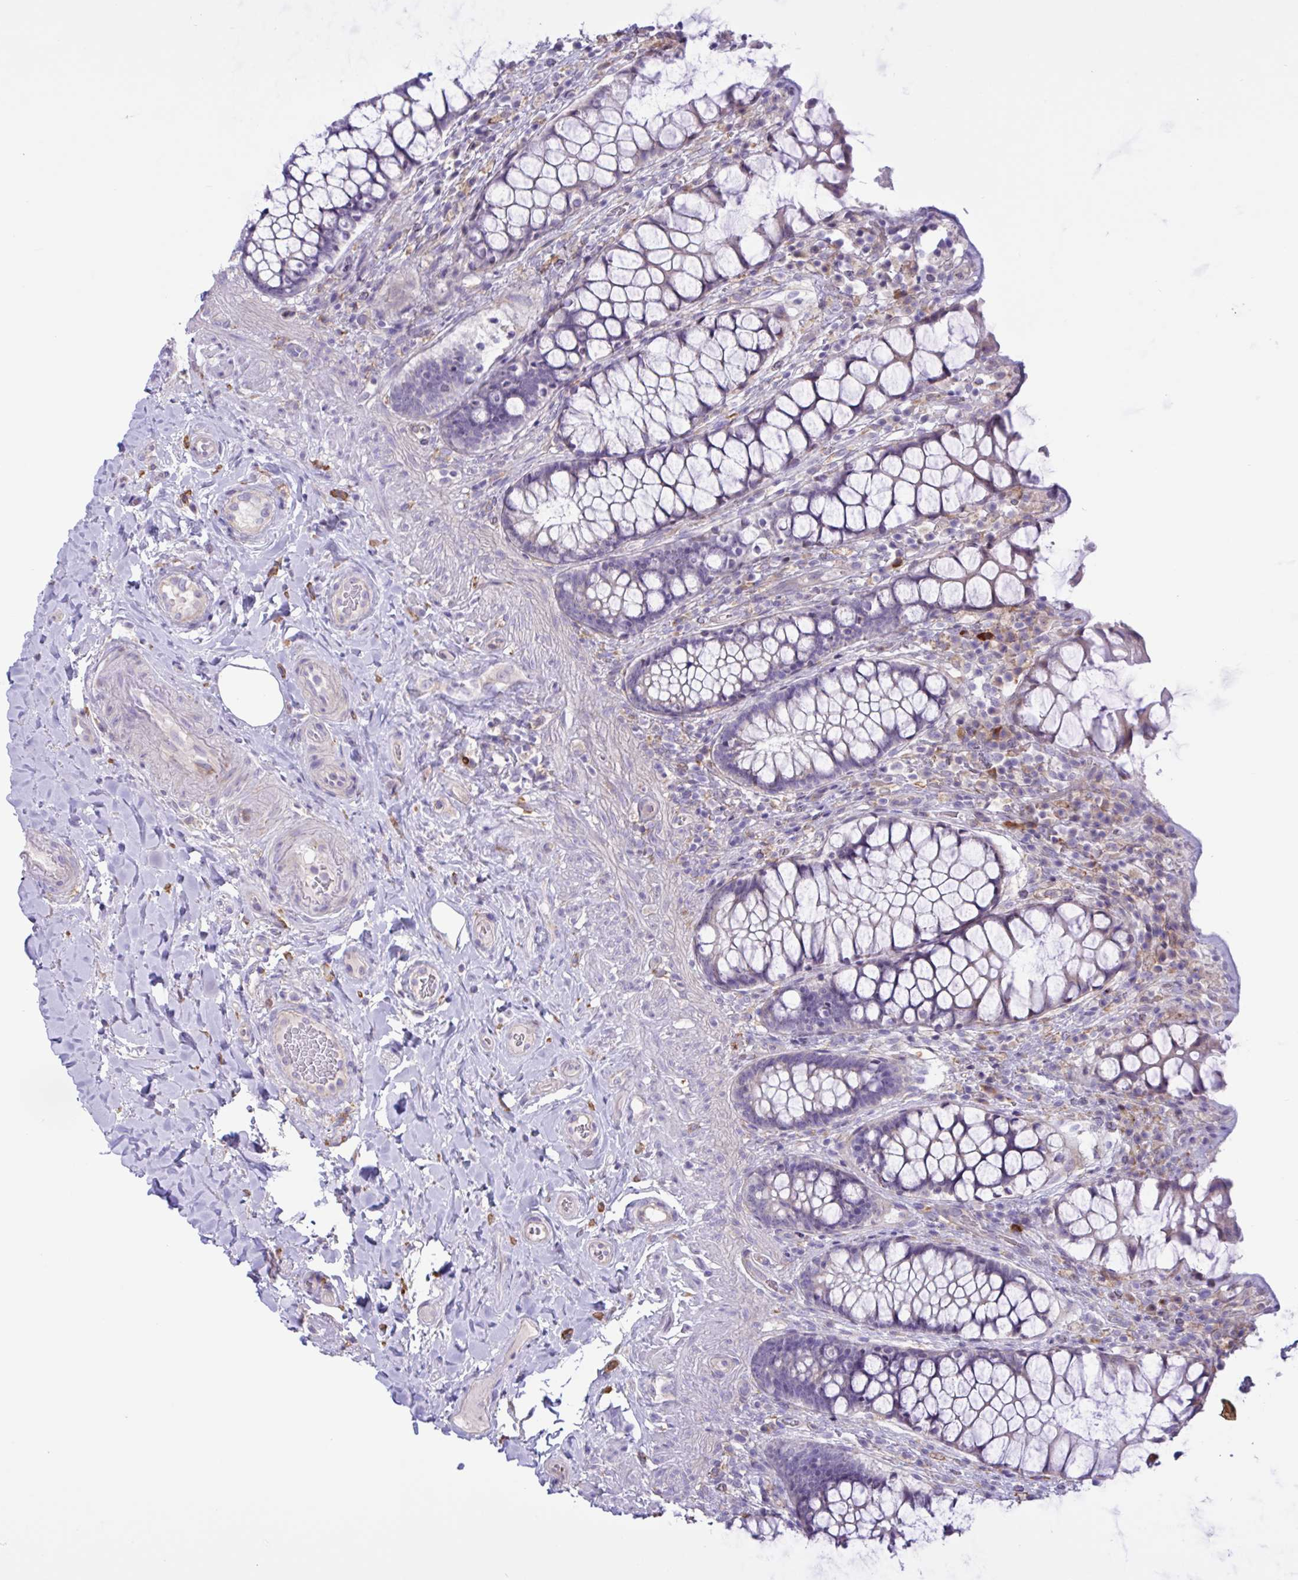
{"staining": {"intensity": "weak", "quantity": "<25%", "location": "cytoplasmic/membranous"}, "tissue": "rectum", "cell_type": "Glandular cells", "image_type": "normal", "snomed": [{"axis": "morphology", "description": "Normal tissue, NOS"}, {"axis": "topography", "description": "Rectum"}], "caption": "DAB immunohistochemical staining of unremarkable human rectum demonstrates no significant positivity in glandular cells. (IHC, brightfield microscopy, high magnification).", "gene": "DSC3", "patient": {"sex": "female", "age": 58}}